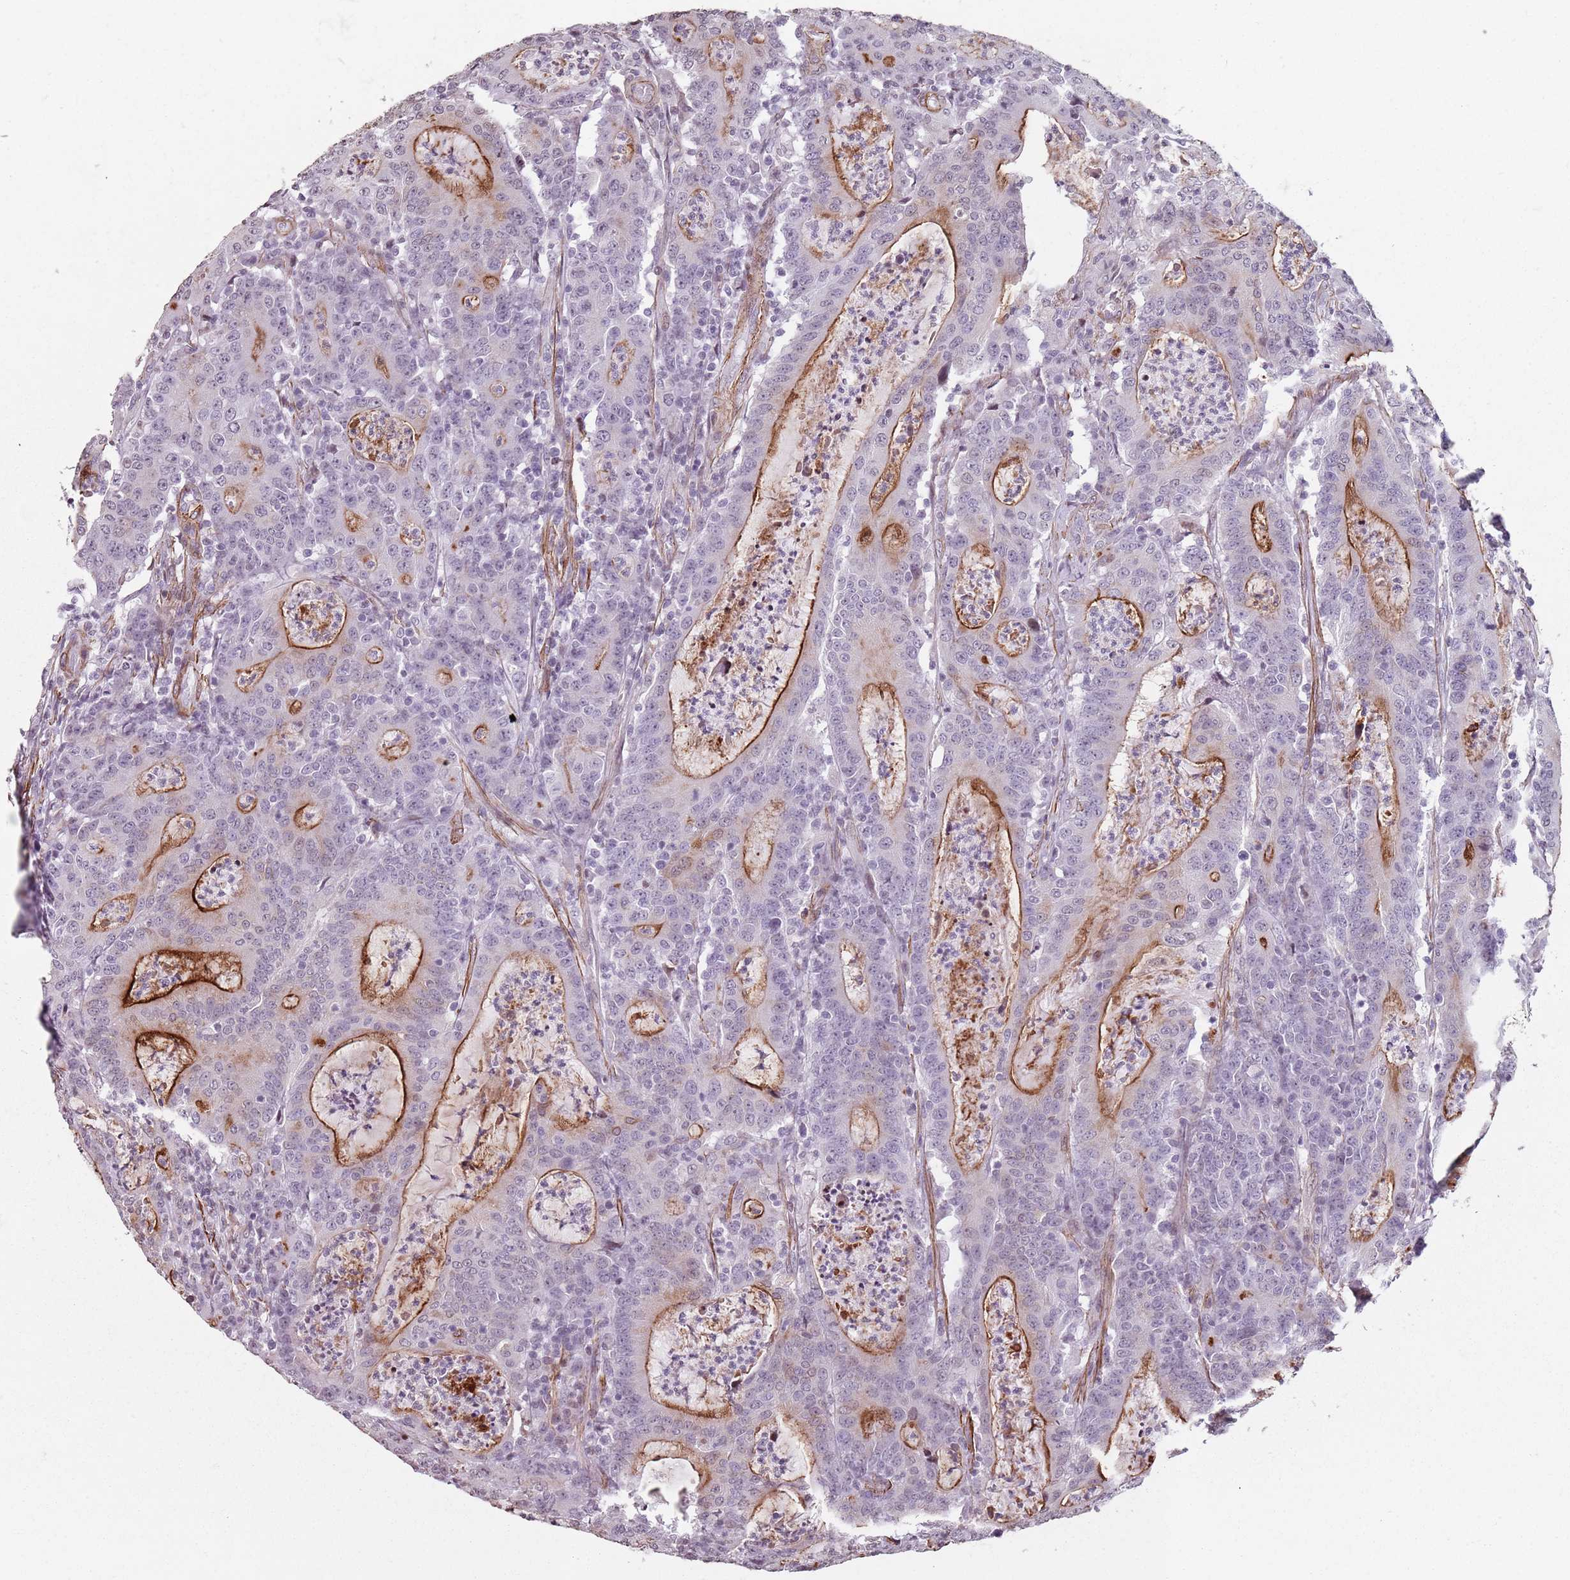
{"staining": {"intensity": "strong", "quantity": "25%-75%", "location": "cytoplasmic/membranous"}, "tissue": "colorectal cancer", "cell_type": "Tumor cells", "image_type": "cancer", "snomed": [{"axis": "morphology", "description": "Adenocarcinoma, NOS"}, {"axis": "topography", "description": "Colon"}], "caption": "A high amount of strong cytoplasmic/membranous positivity is present in about 25%-75% of tumor cells in colorectal adenocarcinoma tissue.", "gene": "TMC4", "patient": {"sex": "male", "age": 83}}